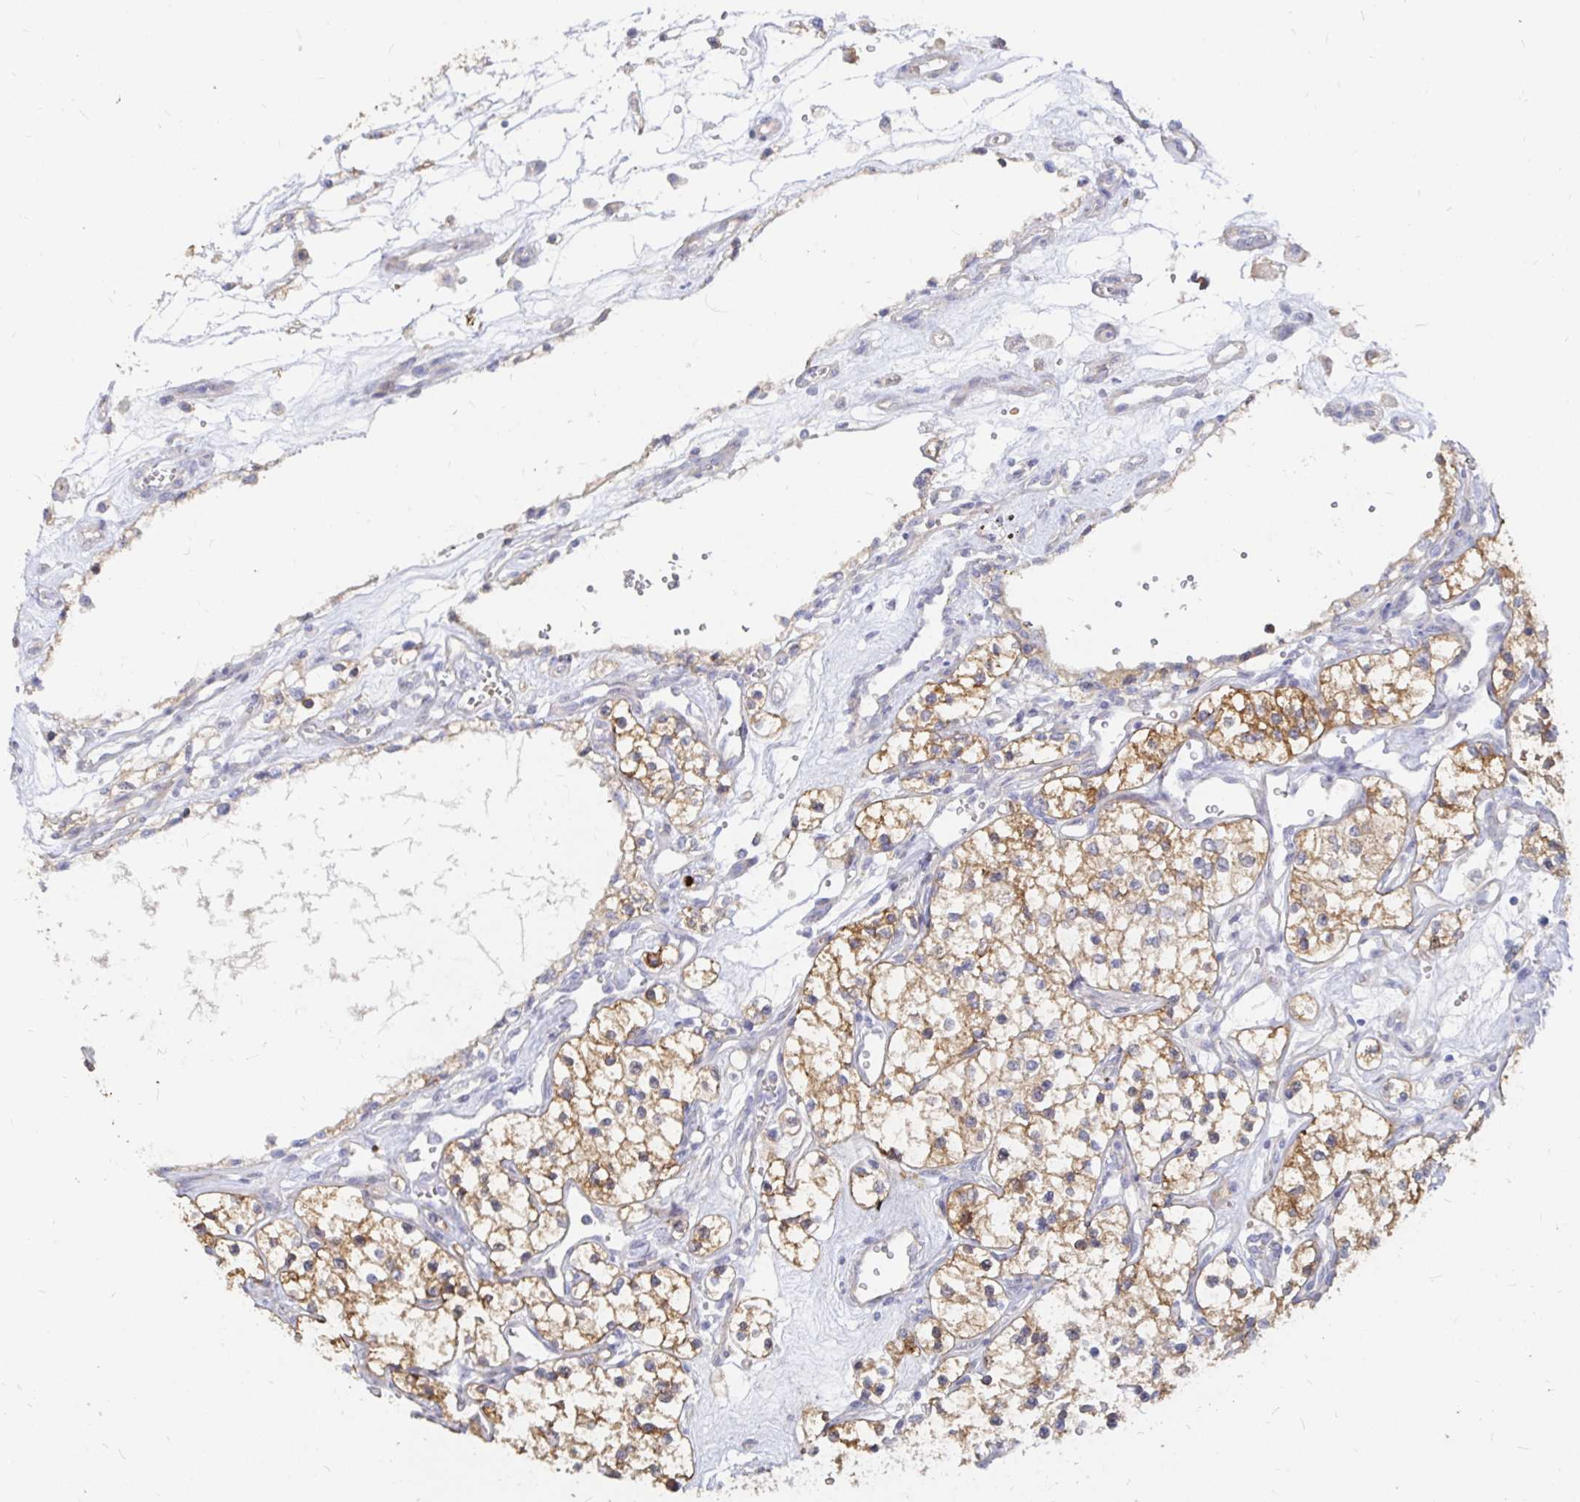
{"staining": {"intensity": "moderate", "quantity": ">75%", "location": "cytoplasmic/membranous"}, "tissue": "renal cancer", "cell_type": "Tumor cells", "image_type": "cancer", "snomed": [{"axis": "morphology", "description": "Adenocarcinoma, NOS"}, {"axis": "topography", "description": "Kidney"}], "caption": "Adenocarcinoma (renal) tissue demonstrates moderate cytoplasmic/membranous positivity in approximately >75% of tumor cells", "gene": "KCTD19", "patient": {"sex": "female", "age": 69}}